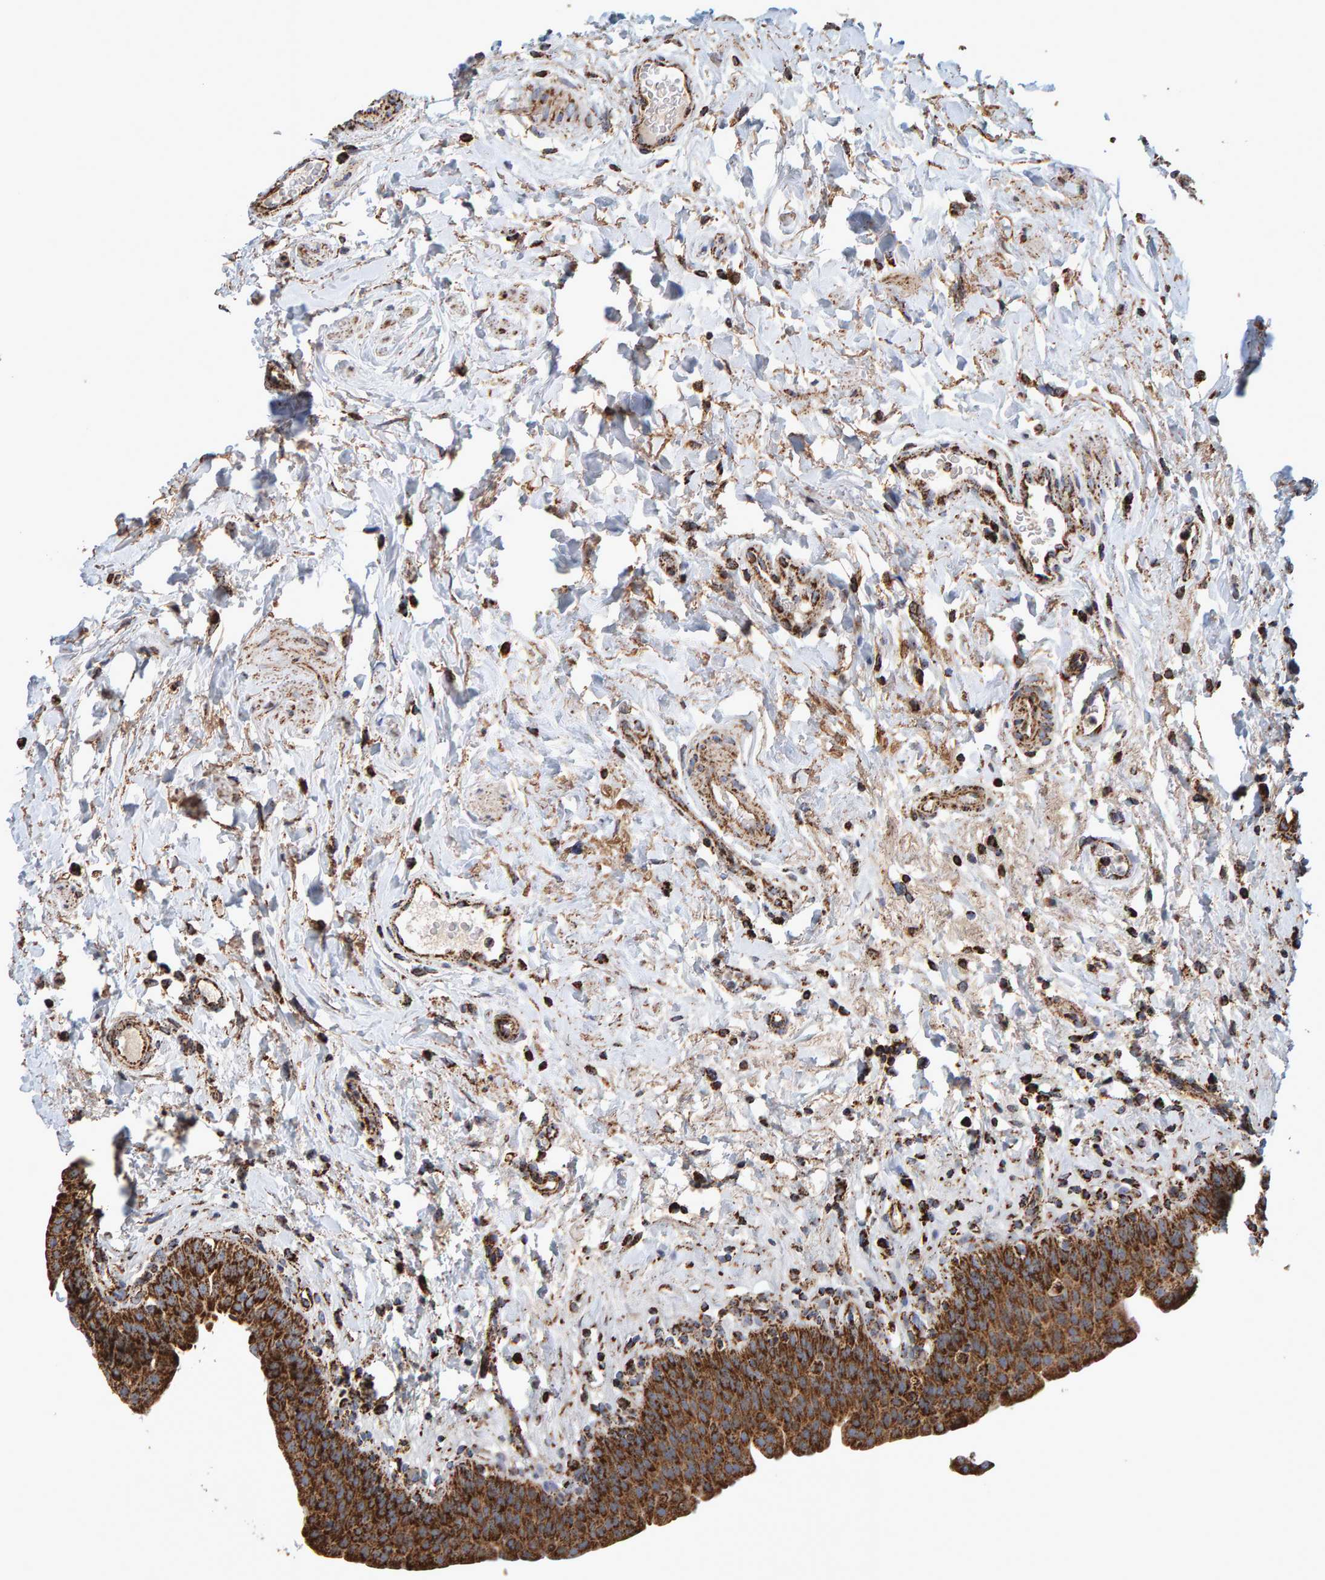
{"staining": {"intensity": "strong", "quantity": ">75%", "location": "cytoplasmic/membranous"}, "tissue": "urinary bladder", "cell_type": "Urothelial cells", "image_type": "normal", "snomed": [{"axis": "morphology", "description": "Normal tissue, NOS"}, {"axis": "topography", "description": "Urinary bladder"}], "caption": "Strong cytoplasmic/membranous positivity for a protein is appreciated in approximately >75% of urothelial cells of benign urinary bladder using IHC.", "gene": "MRPL45", "patient": {"sex": "male", "age": 83}}